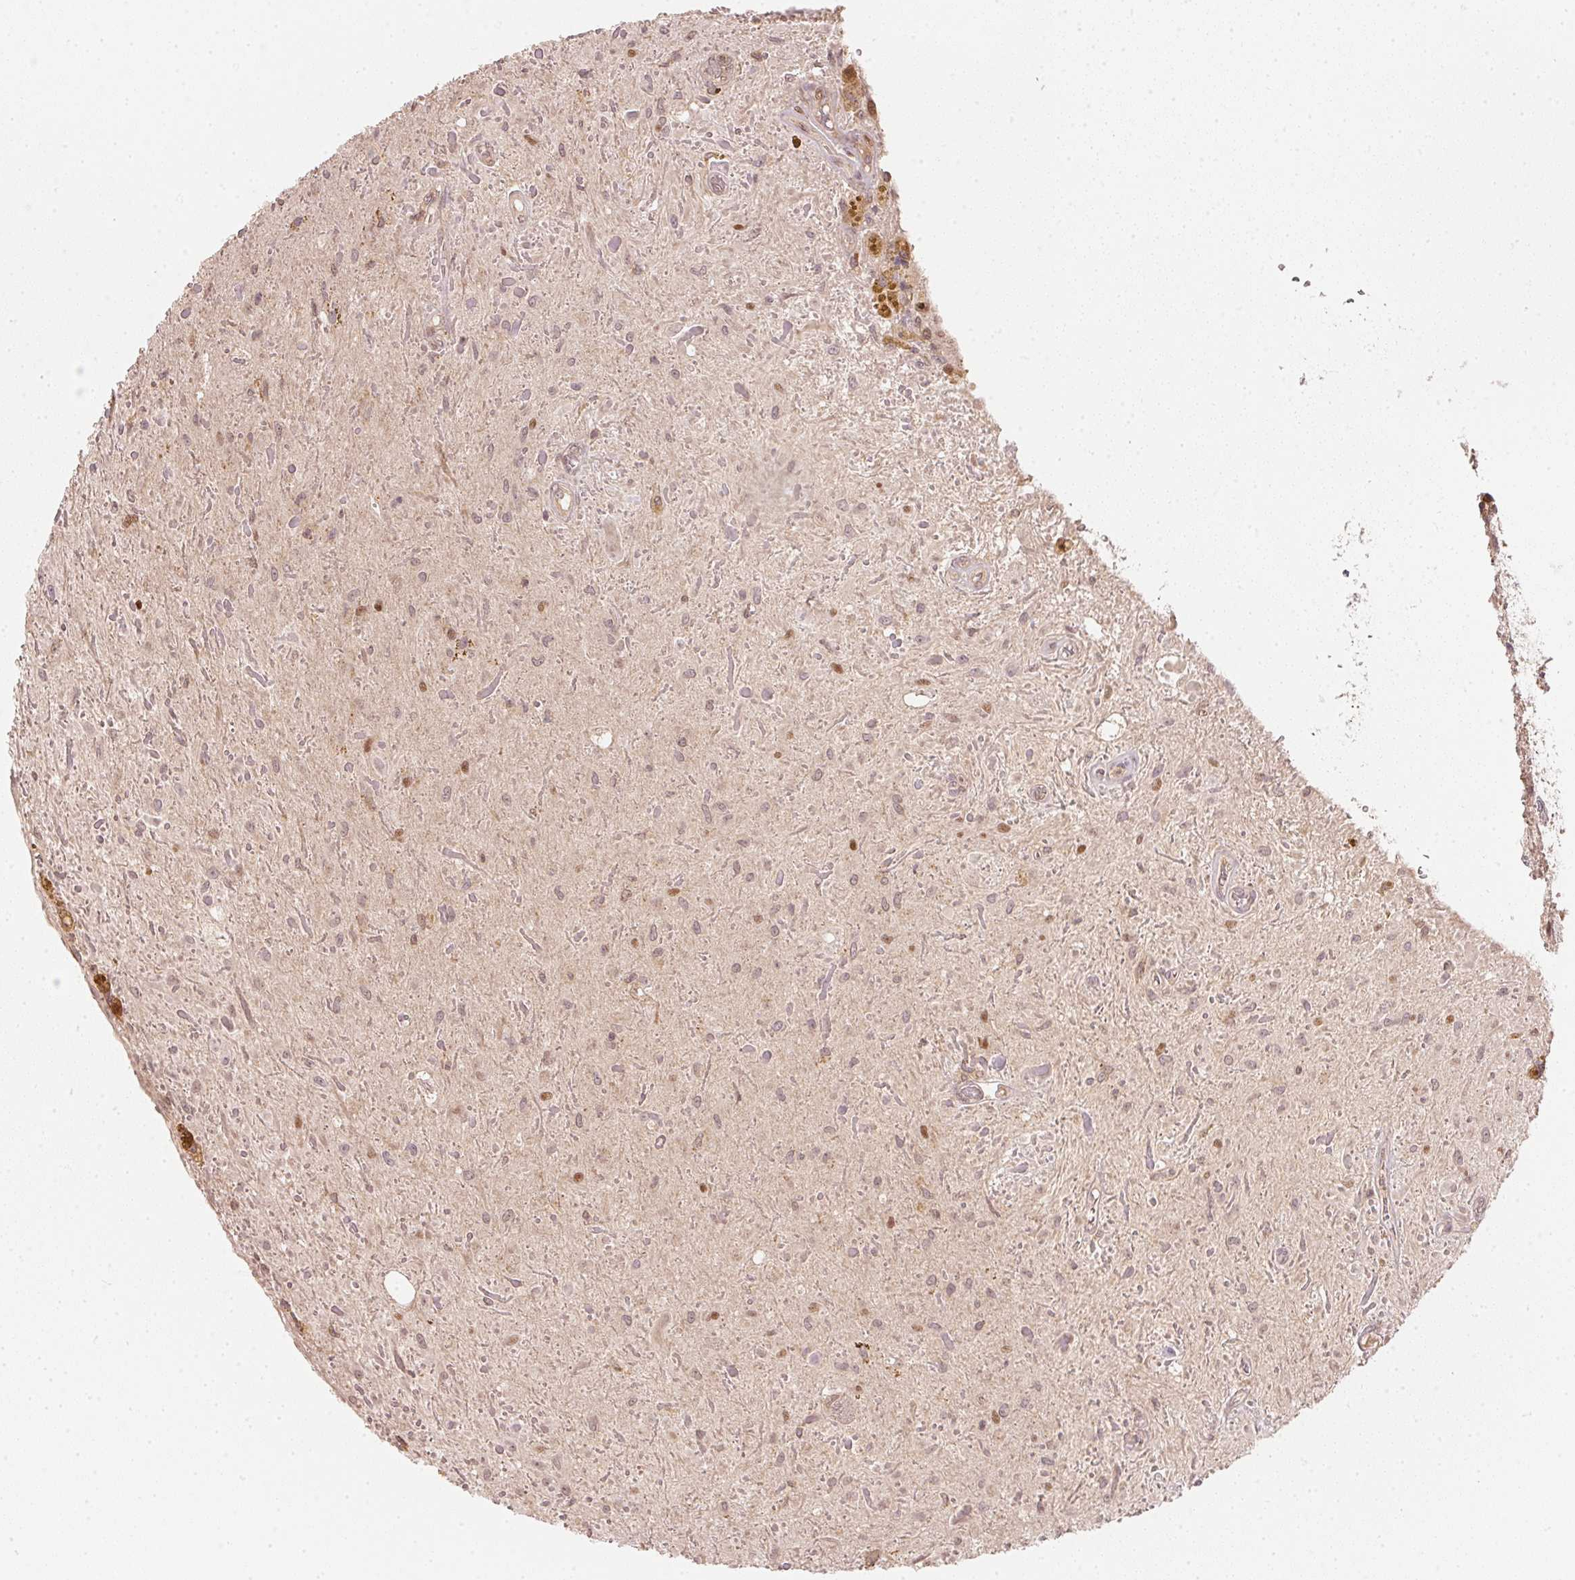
{"staining": {"intensity": "weak", "quantity": "<25%", "location": "nuclear"}, "tissue": "glioma", "cell_type": "Tumor cells", "image_type": "cancer", "snomed": [{"axis": "morphology", "description": "Glioma, malignant, Low grade"}, {"axis": "topography", "description": "Cerebellum"}], "caption": "The immunohistochemistry (IHC) histopathology image has no significant staining in tumor cells of malignant glioma (low-grade) tissue. (Immunohistochemistry (ihc), brightfield microscopy, high magnification).", "gene": "UBE2L3", "patient": {"sex": "female", "age": 14}}